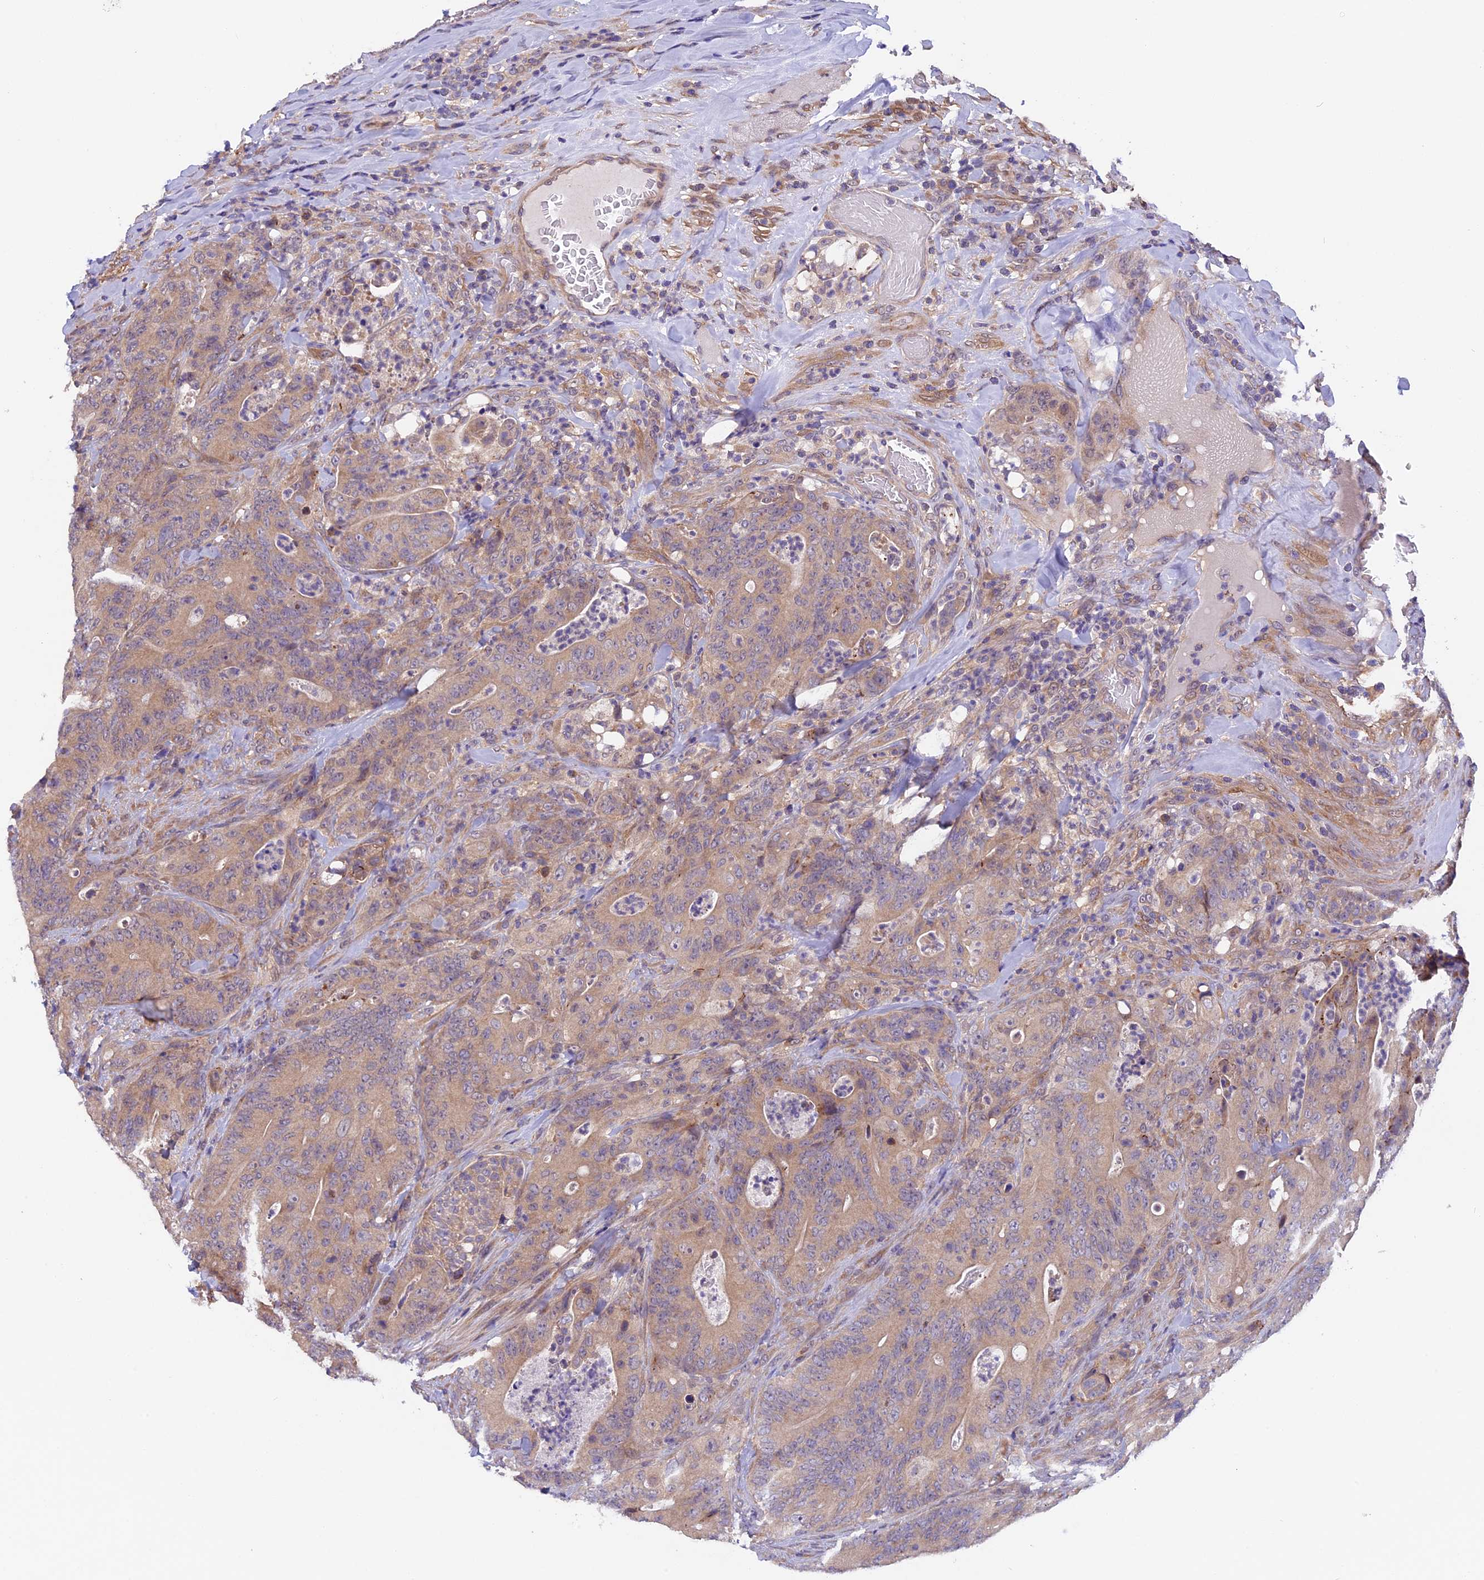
{"staining": {"intensity": "weak", "quantity": ">75%", "location": "cytoplasmic/membranous"}, "tissue": "colorectal cancer", "cell_type": "Tumor cells", "image_type": "cancer", "snomed": [{"axis": "morphology", "description": "Normal tissue, NOS"}, {"axis": "topography", "description": "Colon"}], "caption": "Protein analysis of colorectal cancer tissue shows weak cytoplasmic/membranous expression in about >75% of tumor cells. (Brightfield microscopy of DAB IHC at high magnification).", "gene": "CCDC9B", "patient": {"sex": "female", "age": 82}}